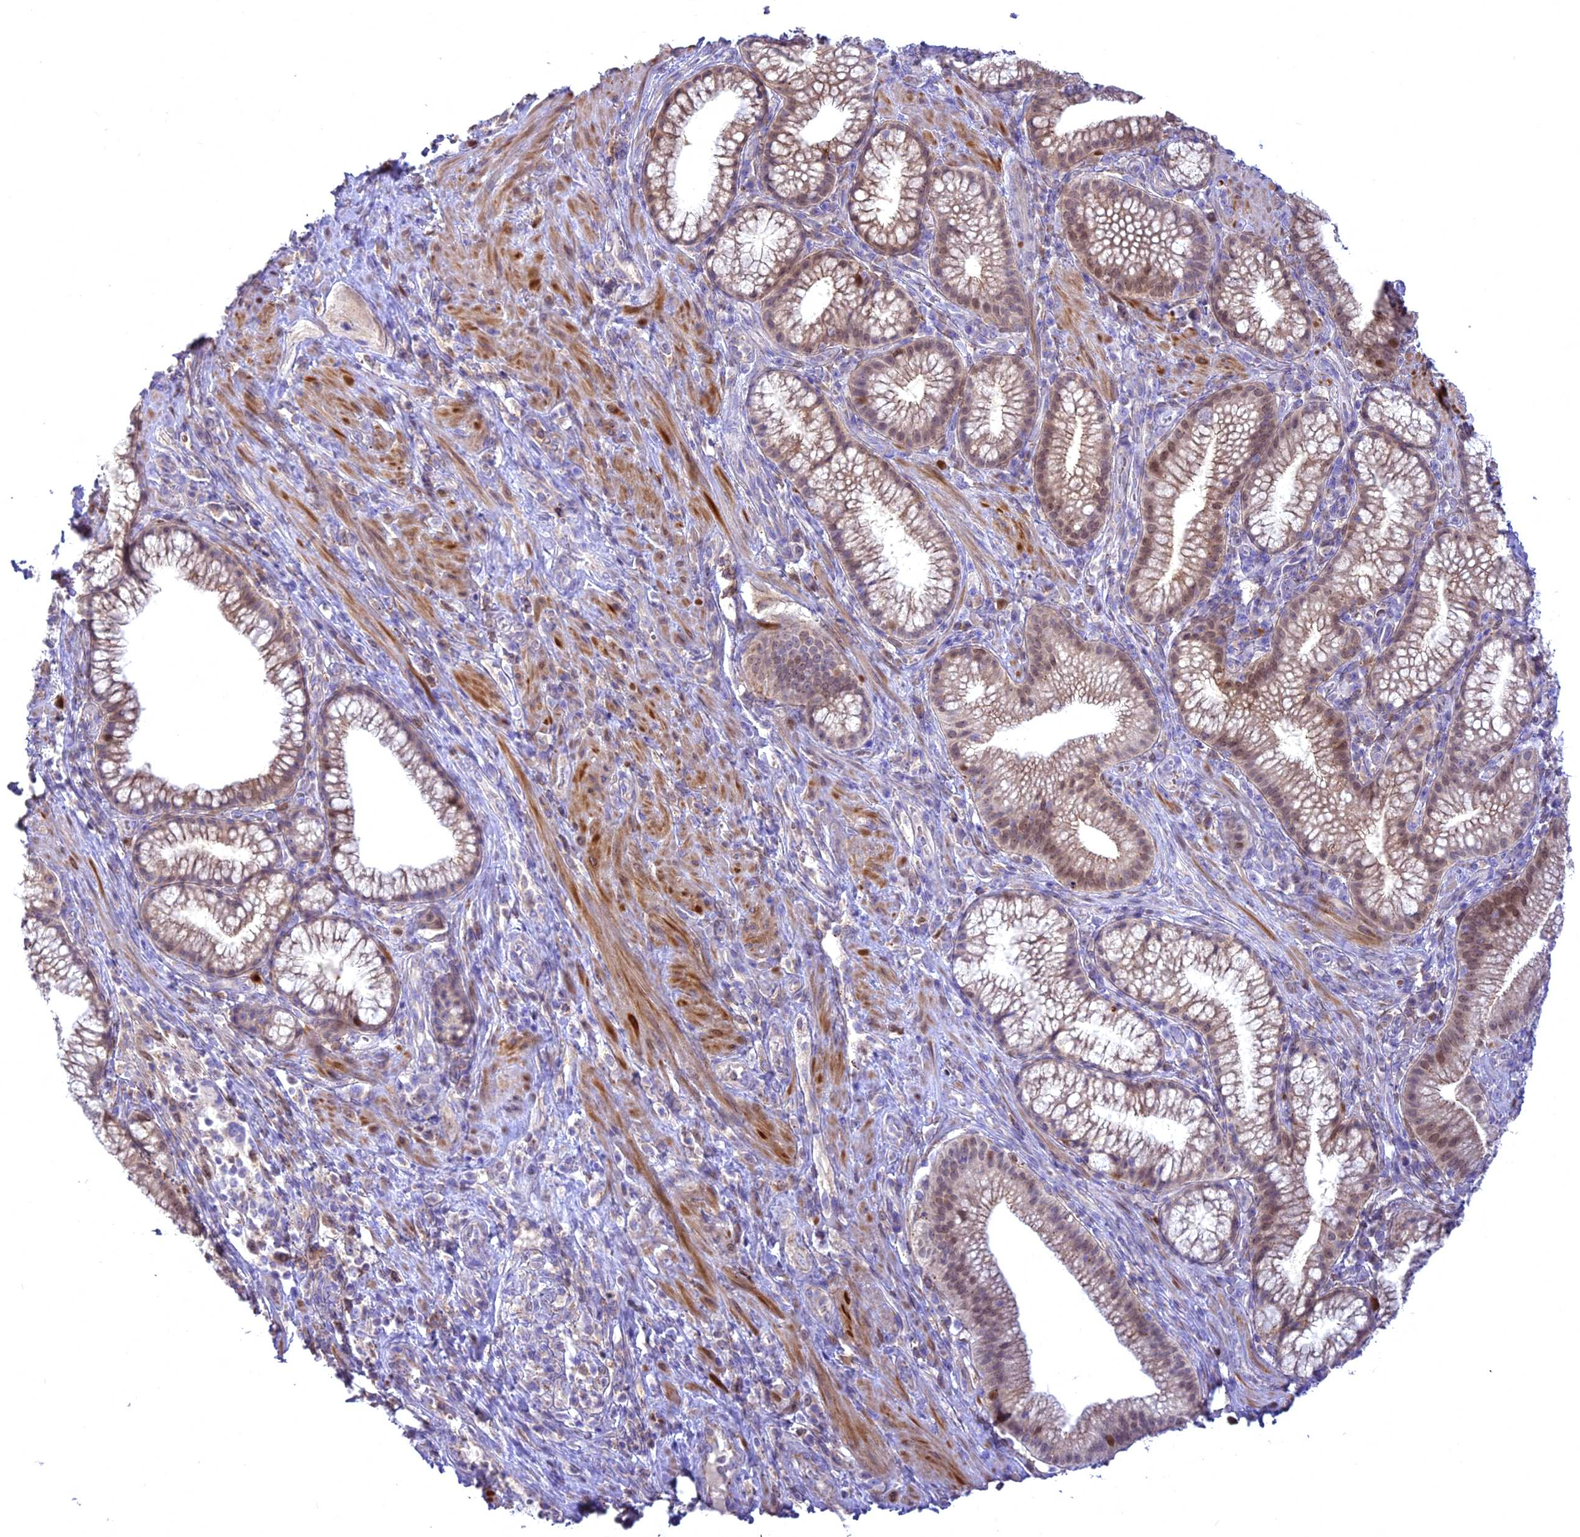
{"staining": {"intensity": "moderate", "quantity": "<25%", "location": "cytoplasmic/membranous,nuclear"}, "tissue": "pancreatic cancer", "cell_type": "Tumor cells", "image_type": "cancer", "snomed": [{"axis": "morphology", "description": "Adenocarcinoma, NOS"}, {"axis": "topography", "description": "Pancreas"}], "caption": "IHC image of human pancreatic adenocarcinoma stained for a protein (brown), which reveals low levels of moderate cytoplasmic/membranous and nuclear expression in approximately <25% of tumor cells.", "gene": "CENPV", "patient": {"sex": "male", "age": 72}}